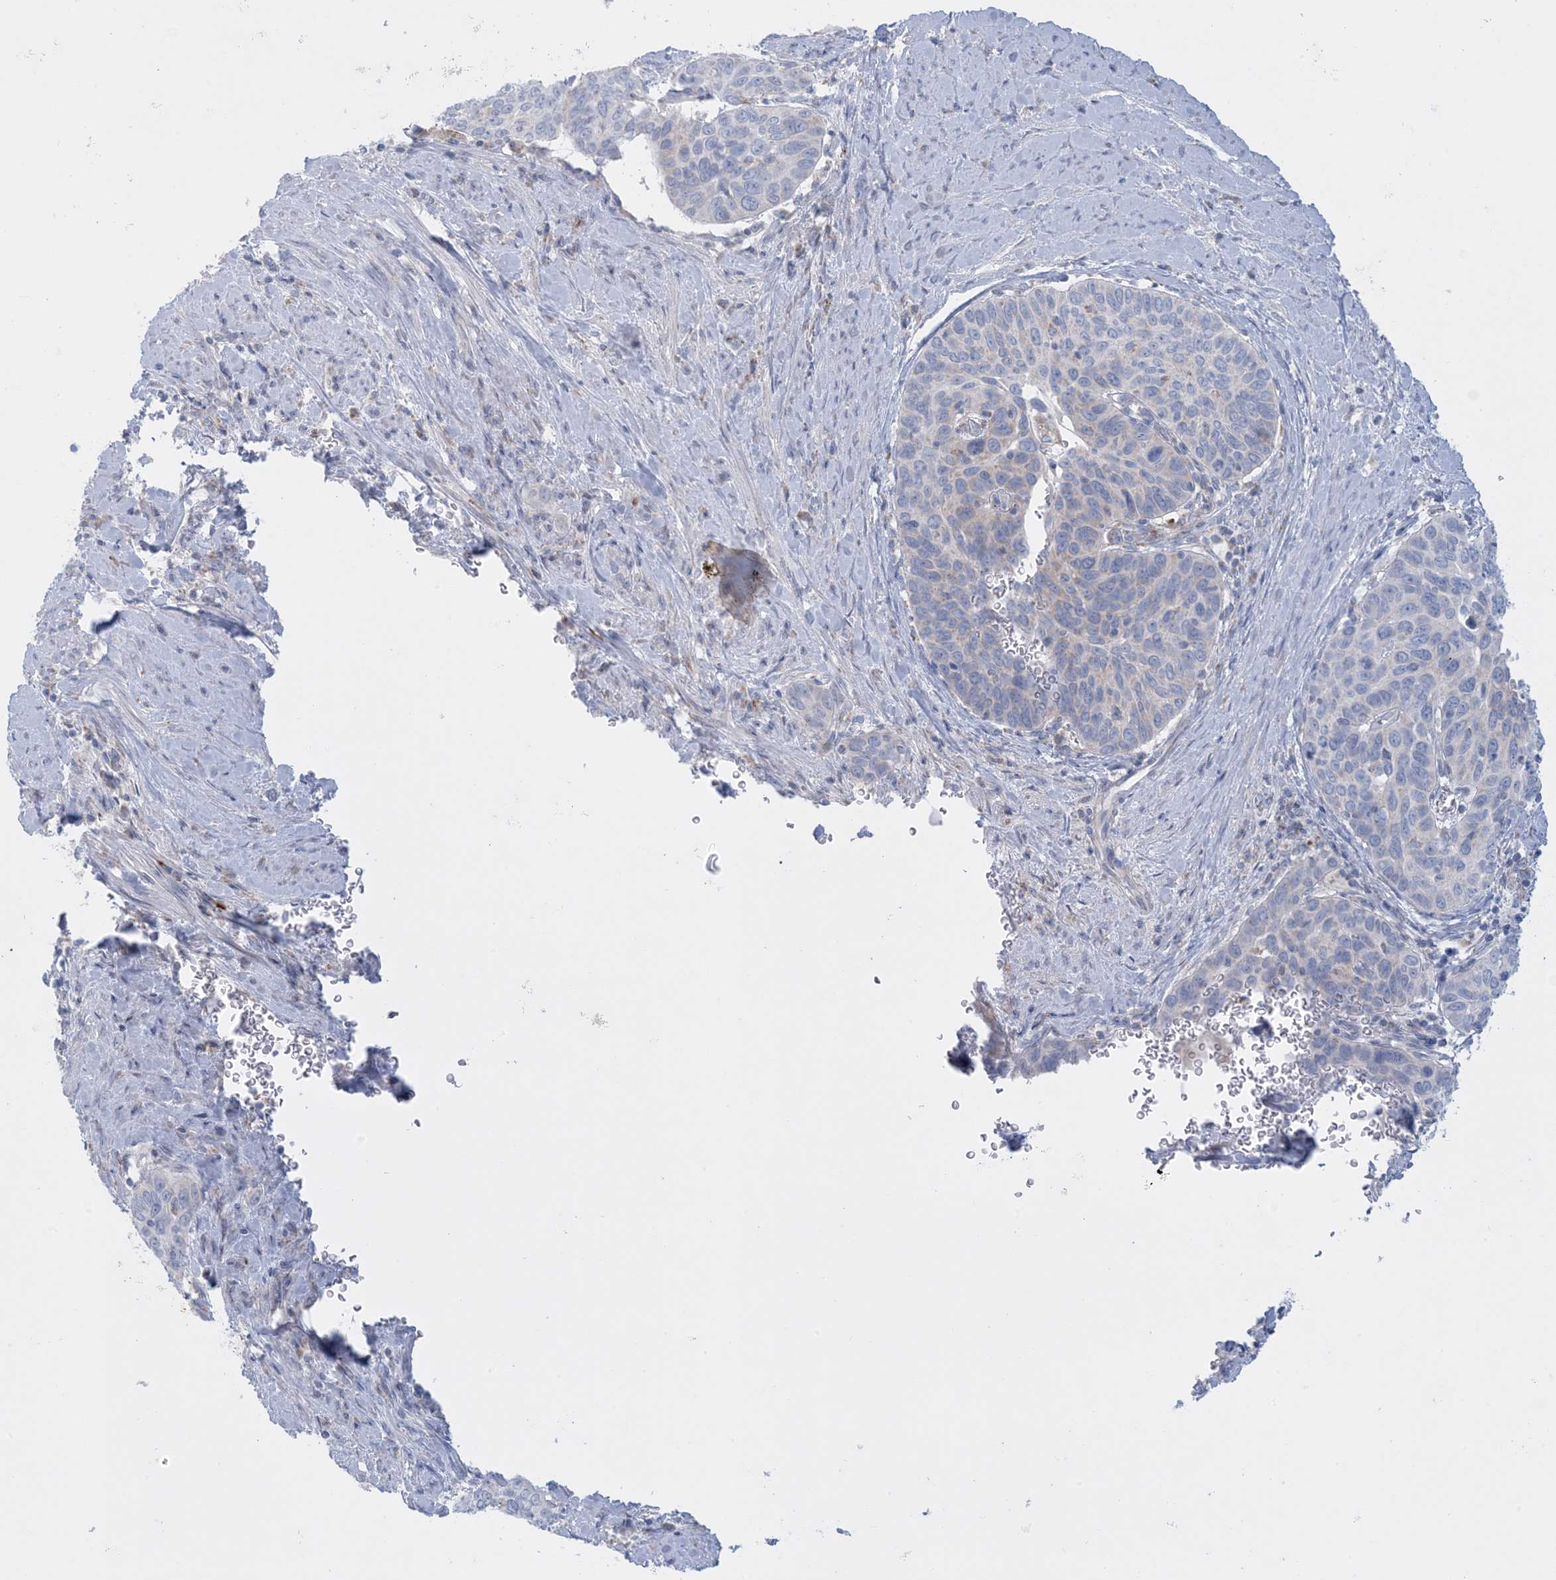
{"staining": {"intensity": "negative", "quantity": "none", "location": "none"}, "tissue": "cervical cancer", "cell_type": "Tumor cells", "image_type": "cancer", "snomed": [{"axis": "morphology", "description": "Squamous cell carcinoma, NOS"}, {"axis": "topography", "description": "Cervix"}], "caption": "A histopathology image of human cervical cancer (squamous cell carcinoma) is negative for staining in tumor cells.", "gene": "KCTD6", "patient": {"sex": "female", "age": 60}}